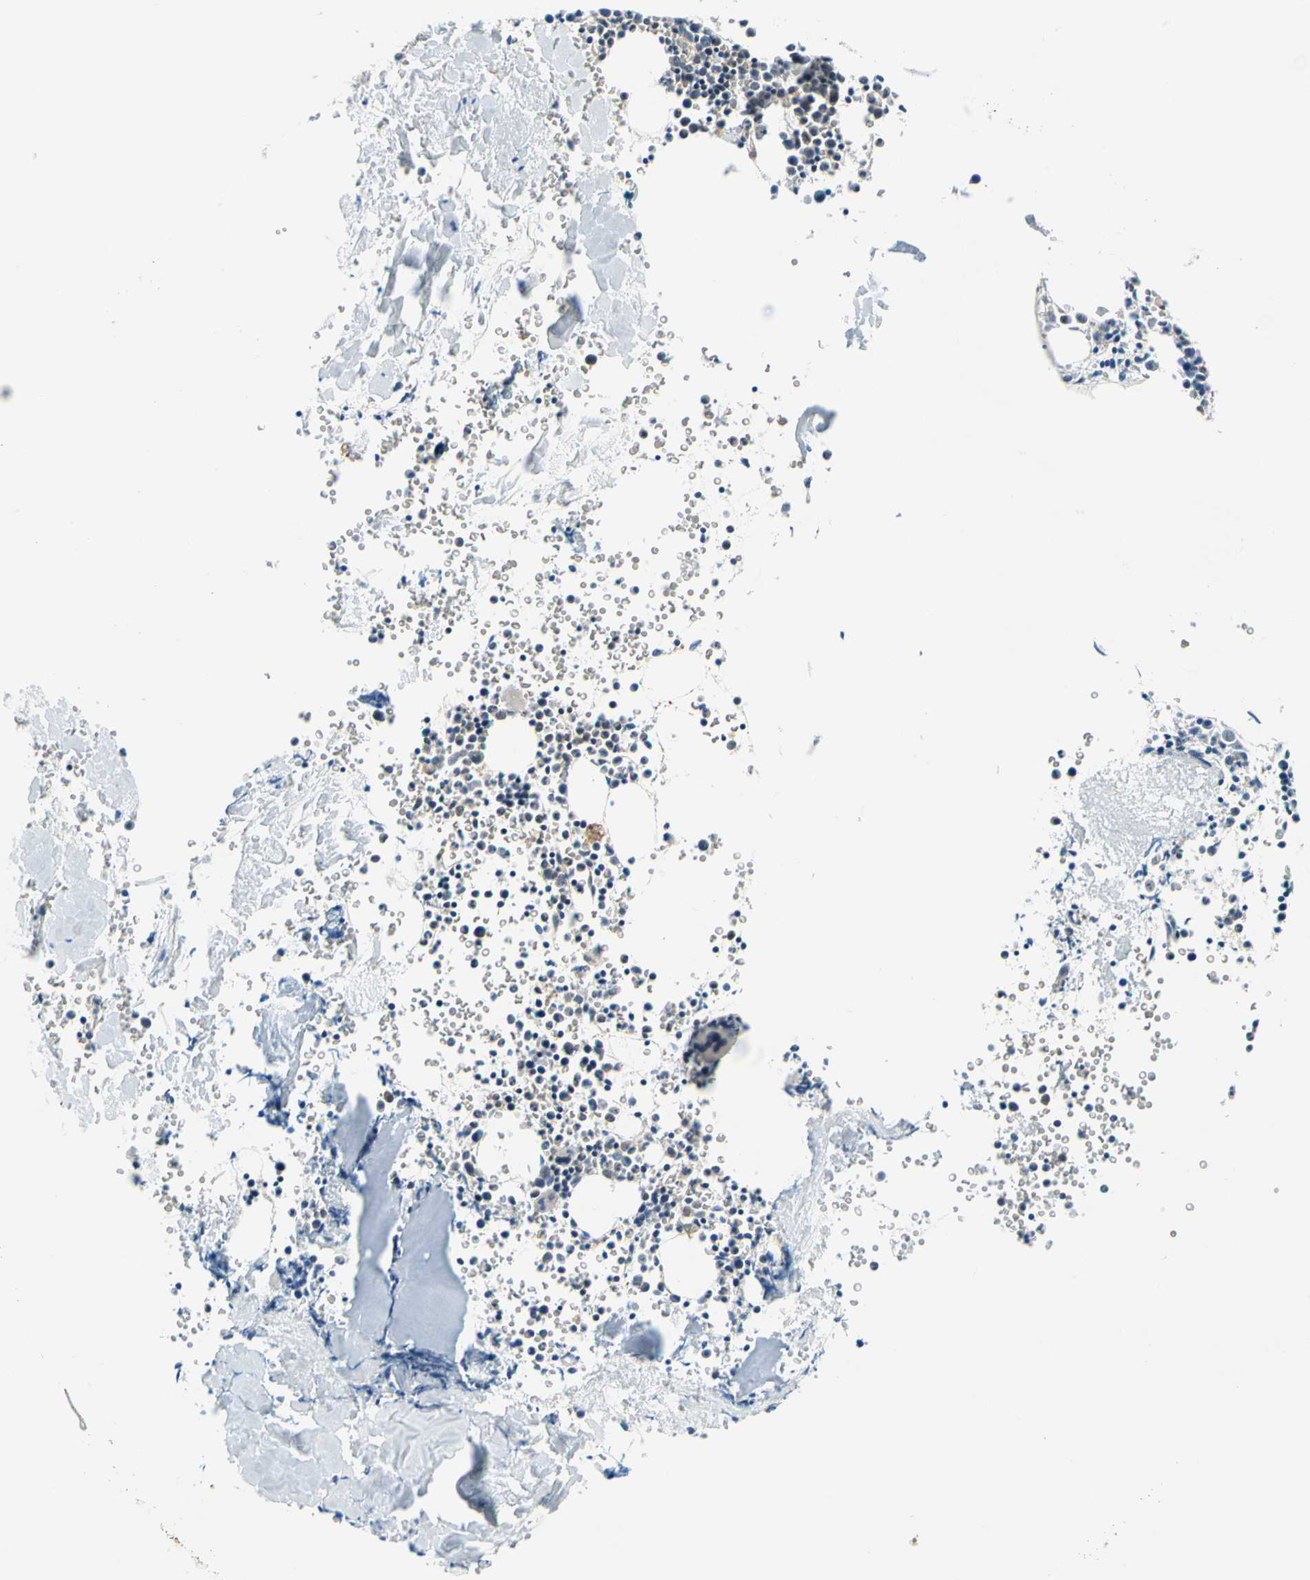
{"staining": {"intensity": "negative", "quantity": "none", "location": "none"}, "tissue": "bone marrow", "cell_type": "Hematopoietic cells", "image_type": "normal", "snomed": [{"axis": "morphology", "description": "Normal tissue, NOS"}, {"axis": "morphology", "description": "Inflammation, NOS"}, {"axis": "topography", "description": "Bone marrow"}], "caption": "DAB immunohistochemical staining of normal human bone marrow shows no significant staining in hematopoietic cells.", "gene": "MAPK9", "patient": {"sex": "female", "age": 17}}